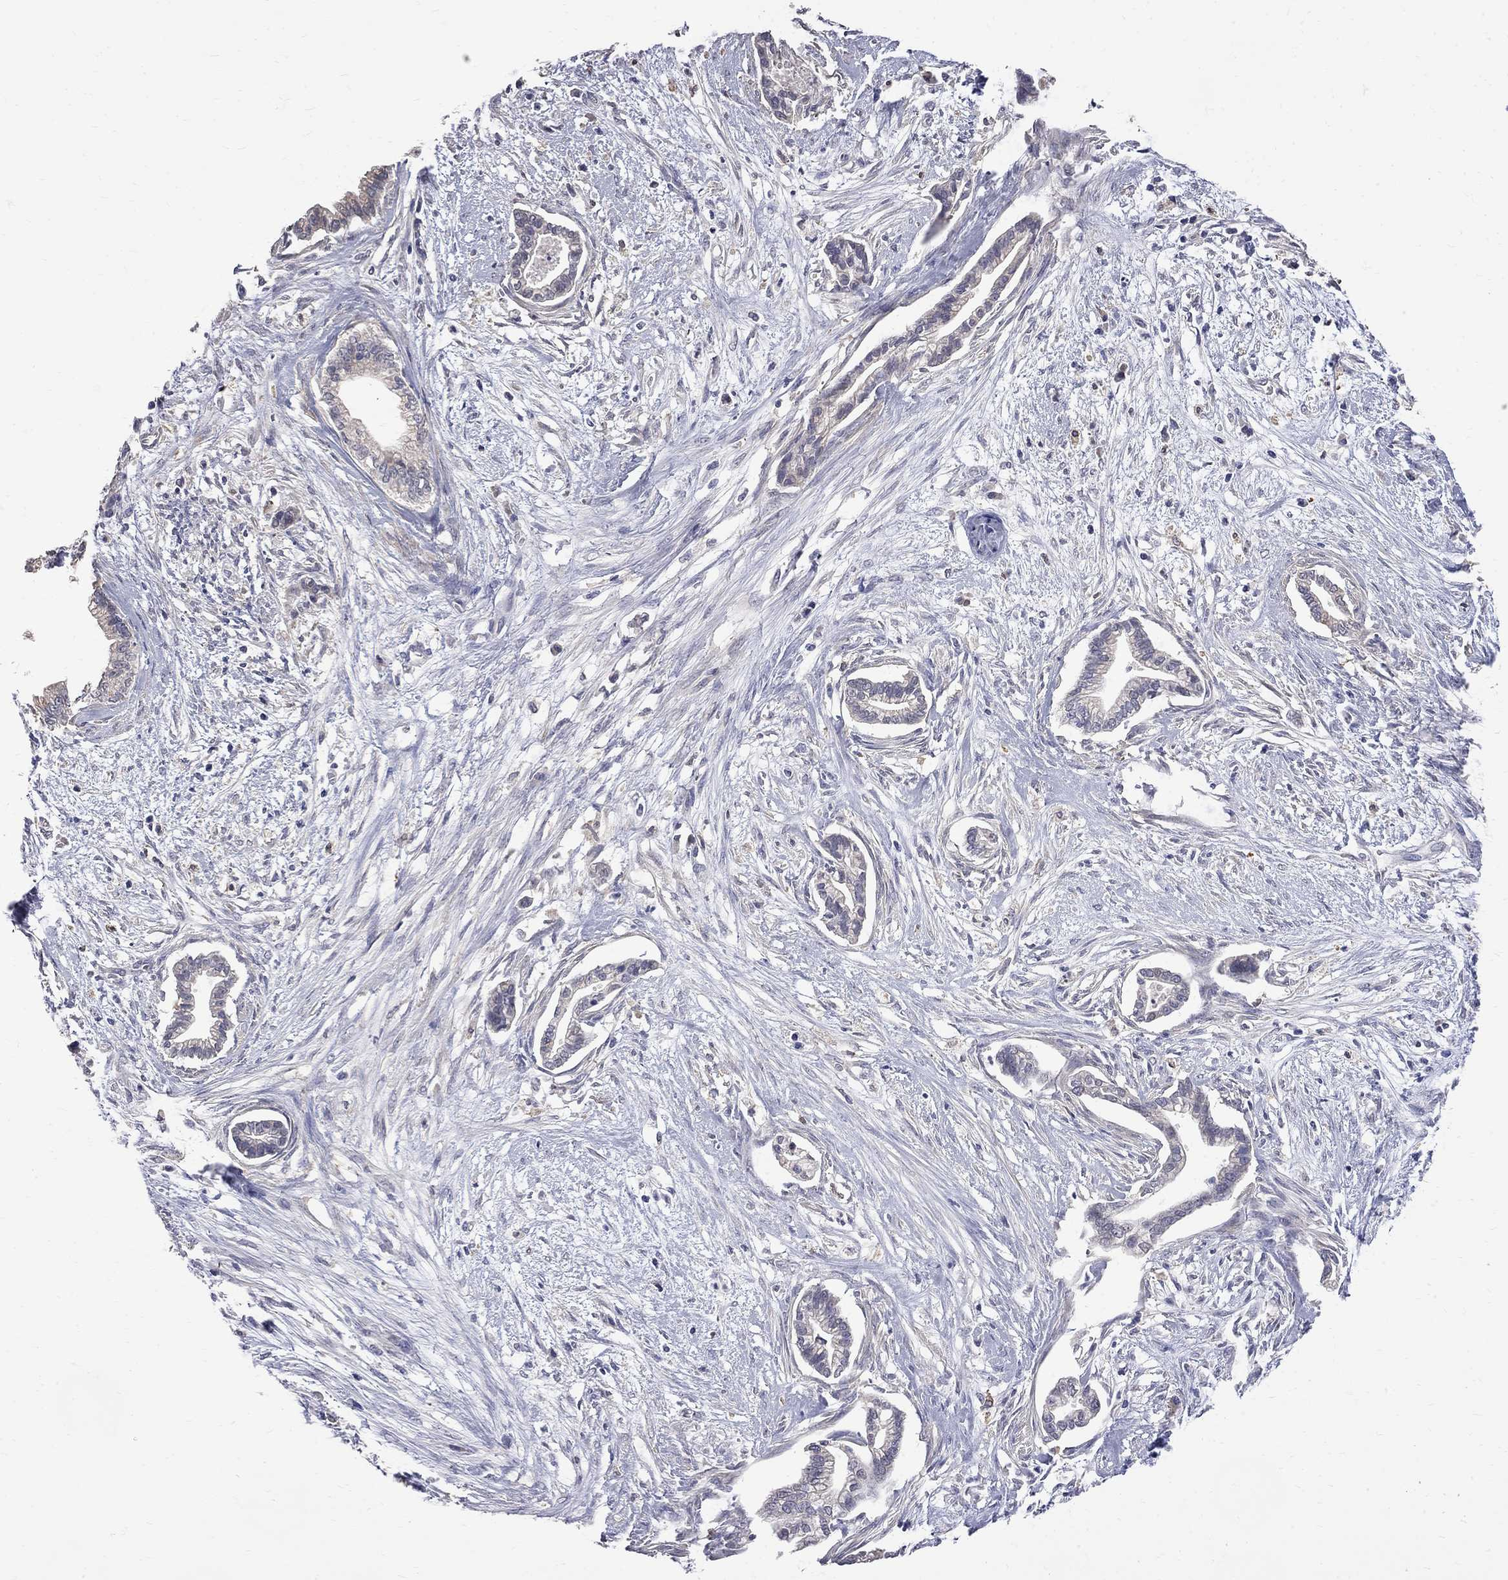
{"staining": {"intensity": "negative", "quantity": "none", "location": "none"}, "tissue": "cervical cancer", "cell_type": "Tumor cells", "image_type": "cancer", "snomed": [{"axis": "morphology", "description": "Adenocarcinoma, NOS"}, {"axis": "topography", "description": "Cervix"}], "caption": "Immunohistochemistry (IHC) of cervical cancer shows no positivity in tumor cells. (Immunohistochemistry, brightfield microscopy, high magnification).", "gene": "CKAP2", "patient": {"sex": "female", "age": 62}}